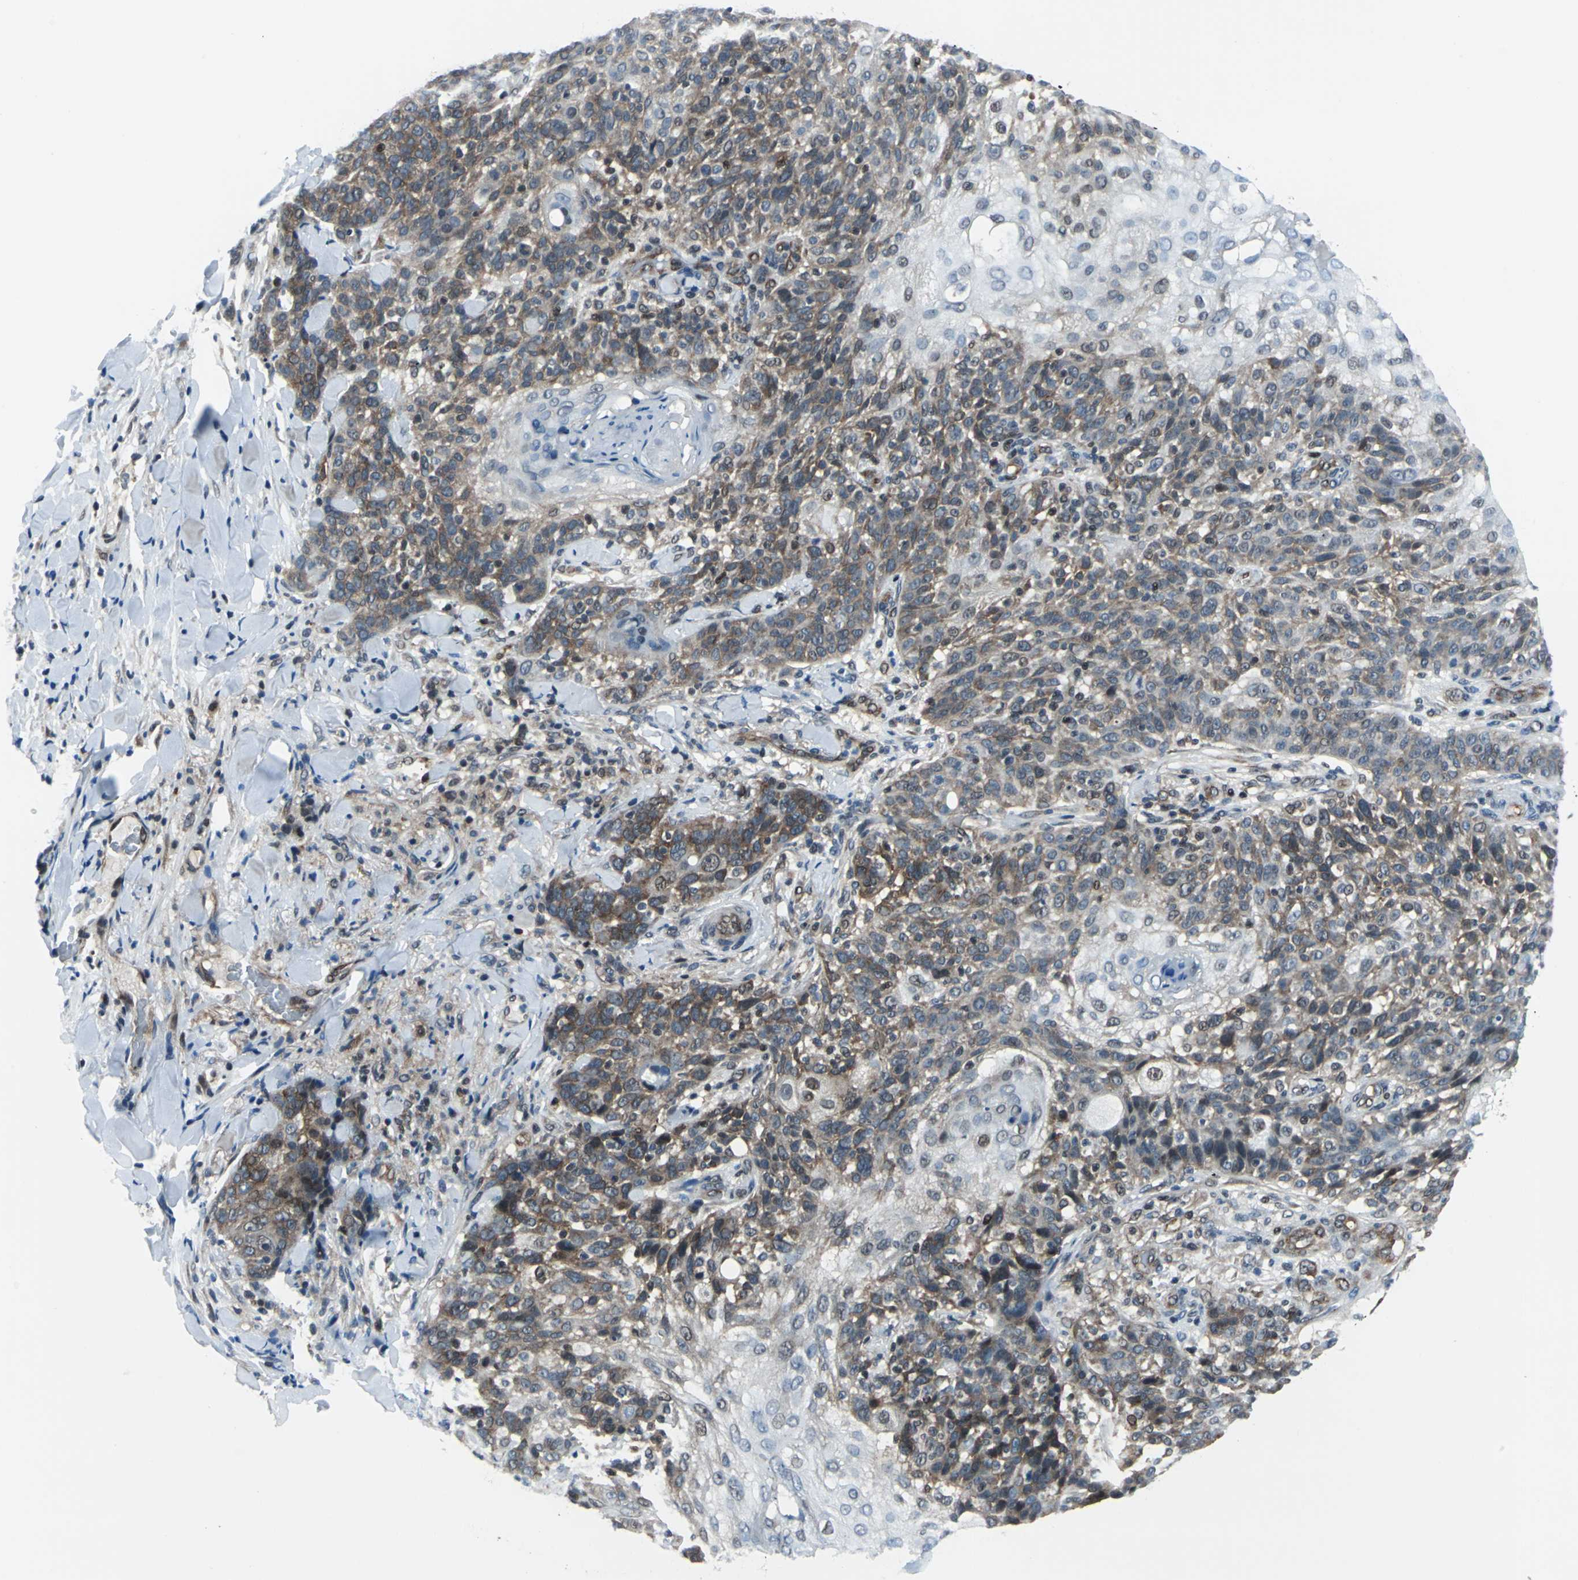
{"staining": {"intensity": "moderate", "quantity": "25%-75%", "location": "cytoplasmic/membranous"}, "tissue": "skin cancer", "cell_type": "Tumor cells", "image_type": "cancer", "snomed": [{"axis": "morphology", "description": "Normal tissue, NOS"}, {"axis": "morphology", "description": "Squamous cell carcinoma, NOS"}, {"axis": "topography", "description": "Skin"}], "caption": "This is a photomicrograph of IHC staining of squamous cell carcinoma (skin), which shows moderate positivity in the cytoplasmic/membranous of tumor cells.", "gene": "POLR3K", "patient": {"sex": "female", "age": 83}}